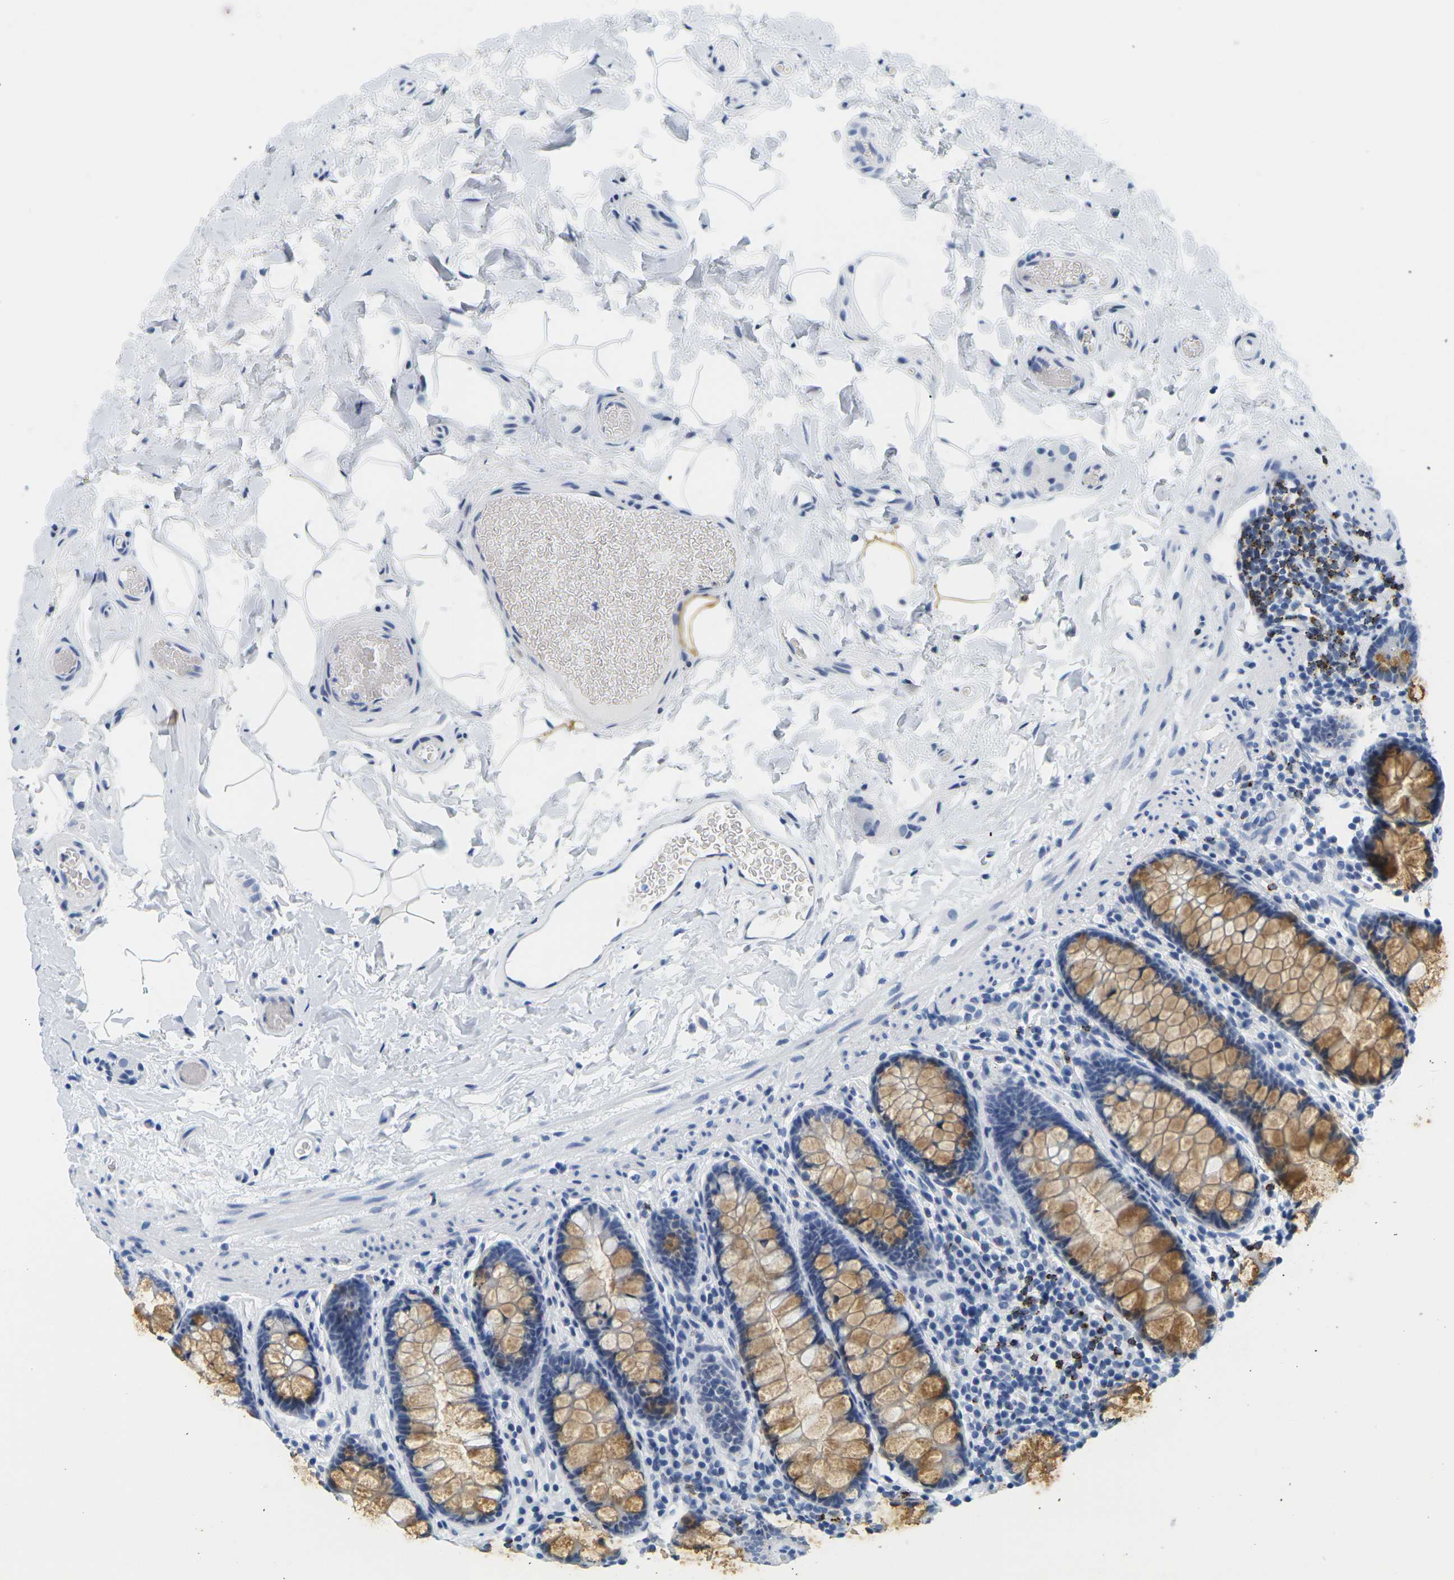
{"staining": {"intensity": "negative", "quantity": "none", "location": "none"}, "tissue": "colon", "cell_type": "Endothelial cells", "image_type": "normal", "snomed": [{"axis": "morphology", "description": "Normal tissue, NOS"}, {"axis": "topography", "description": "Colon"}], "caption": "High power microscopy image of an IHC photomicrograph of unremarkable colon, revealing no significant expression in endothelial cells.", "gene": "HLA", "patient": {"sex": "female", "age": 80}}